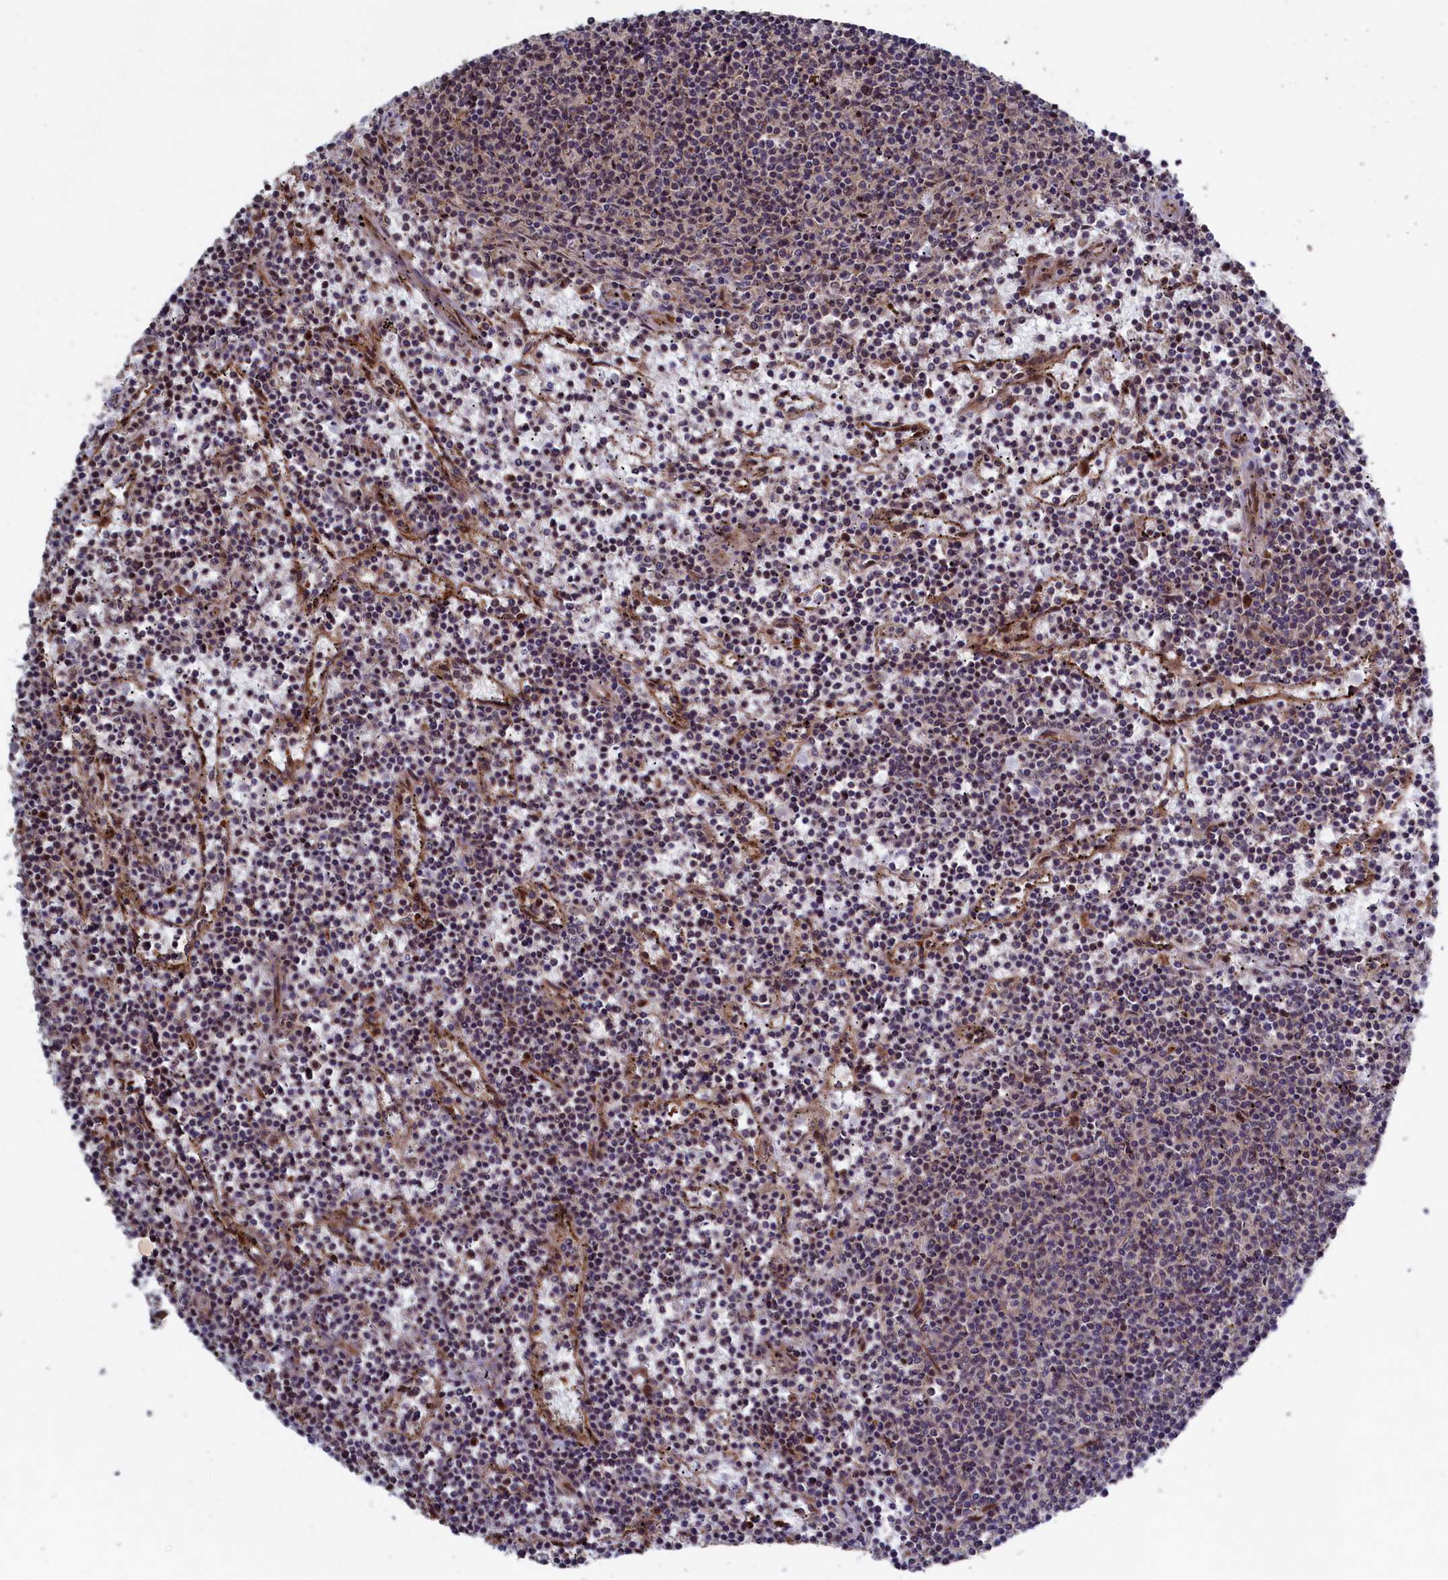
{"staining": {"intensity": "negative", "quantity": "none", "location": "none"}, "tissue": "lymphoma", "cell_type": "Tumor cells", "image_type": "cancer", "snomed": [{"axis": "morphology", "description": "Malignant lymphoma, non-Hodgkin's type, Low grade"}, {"axis": "topography", "description": "Spleen"}], "caption": "Tumor cells are negative for brown protein staining in lymphoma.", "gene": "LSG1", "patient": {"sex": "female", "age": 50}}